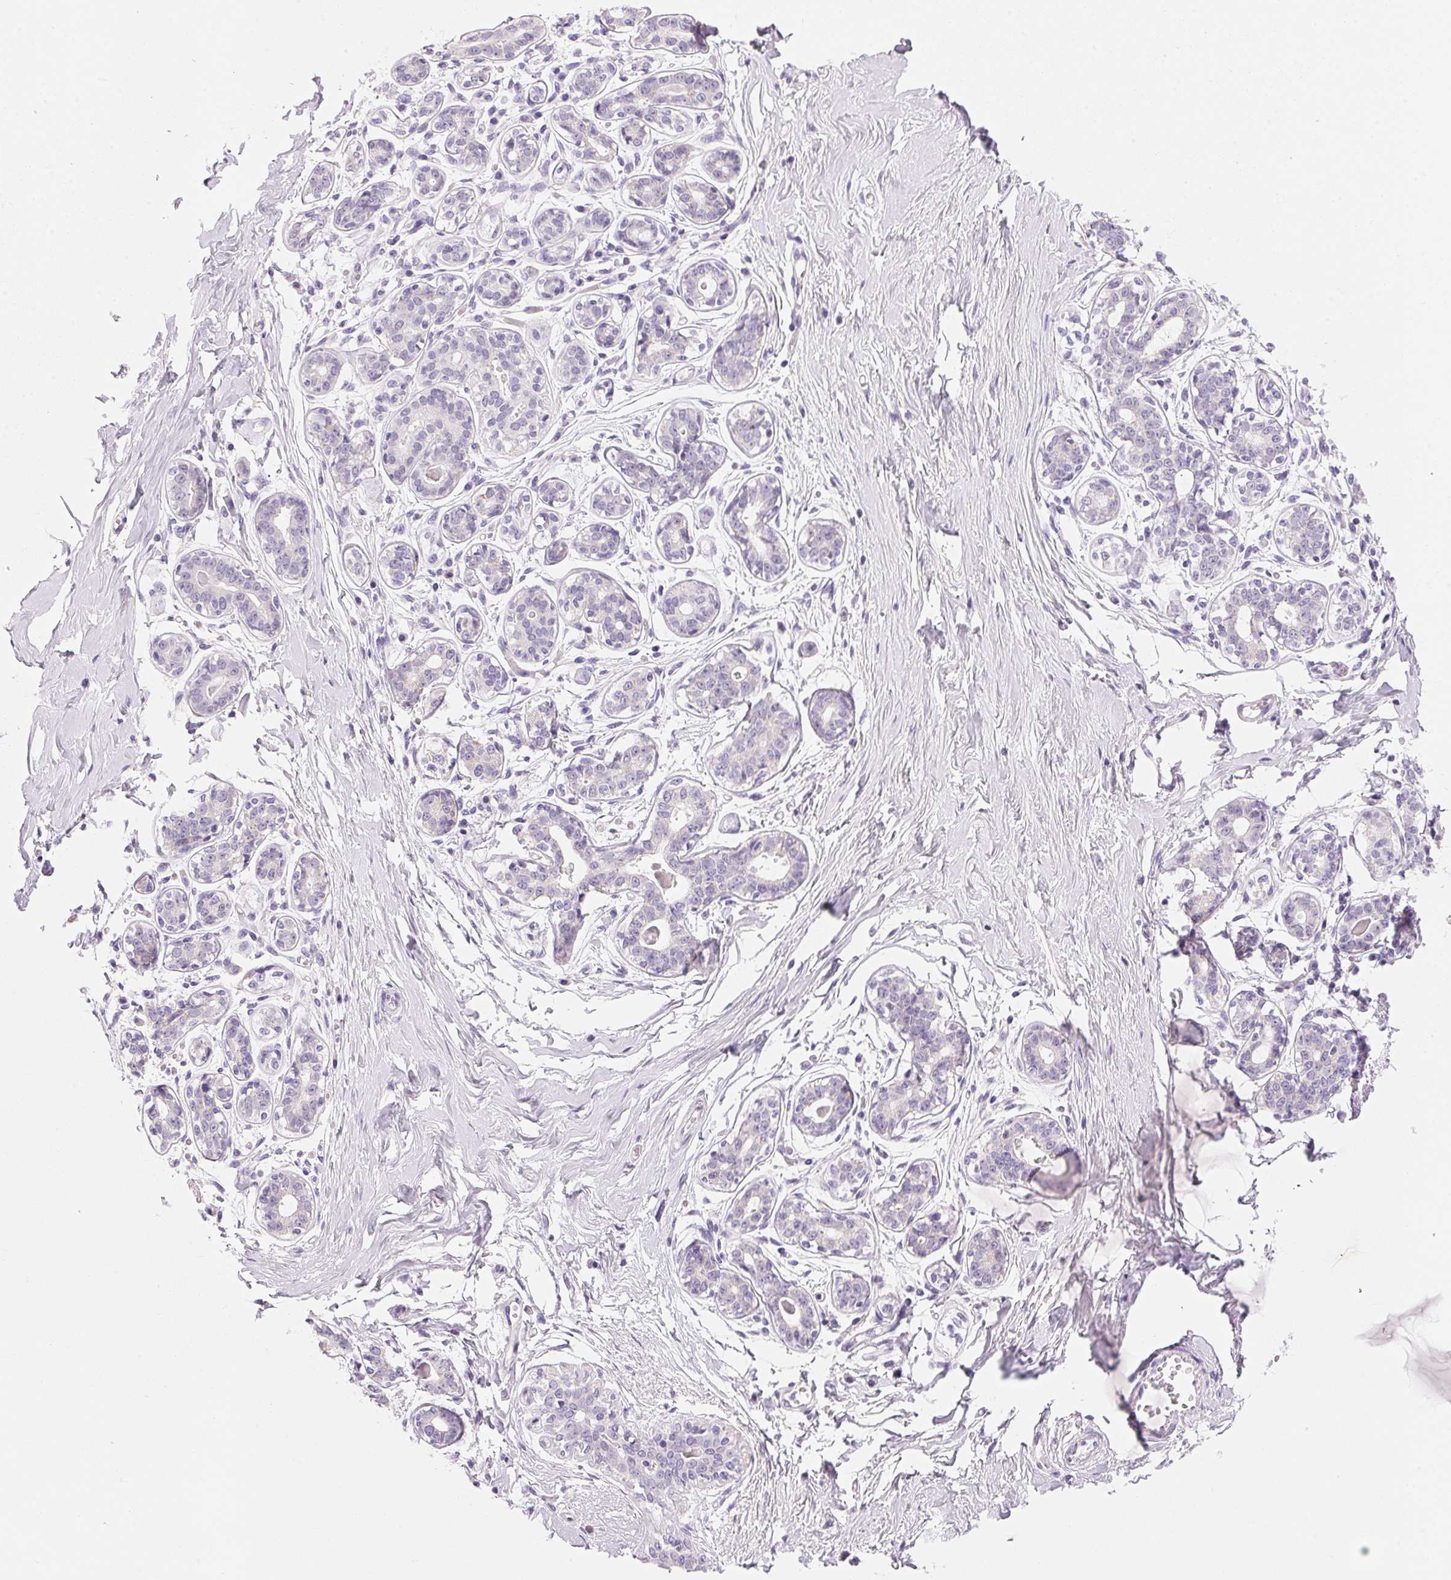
{"staining": {"intensity": "negative", "quantity": "none", "location": "none"}, "tissue": "breast", "cell_type": "Adipocytes", "image_type": "normal", "snomed": [{"axis": "morphology", "description": "Normal tissue, NOS"}, {"axis": "topography", "description": "Skin"}, {"axis": "topography", "description": "Breast"}], "caption": "DAB immunohistochemical staining of normal human breast exhibits no significant positivity in adipocytes. (DAB (3,3'-diaminobenzidine) immunohistochemistry (IHC) with hematoxylin counter stain).", "gene": "CYP11B1", "patient": {"sex": "female", "age": 43}}